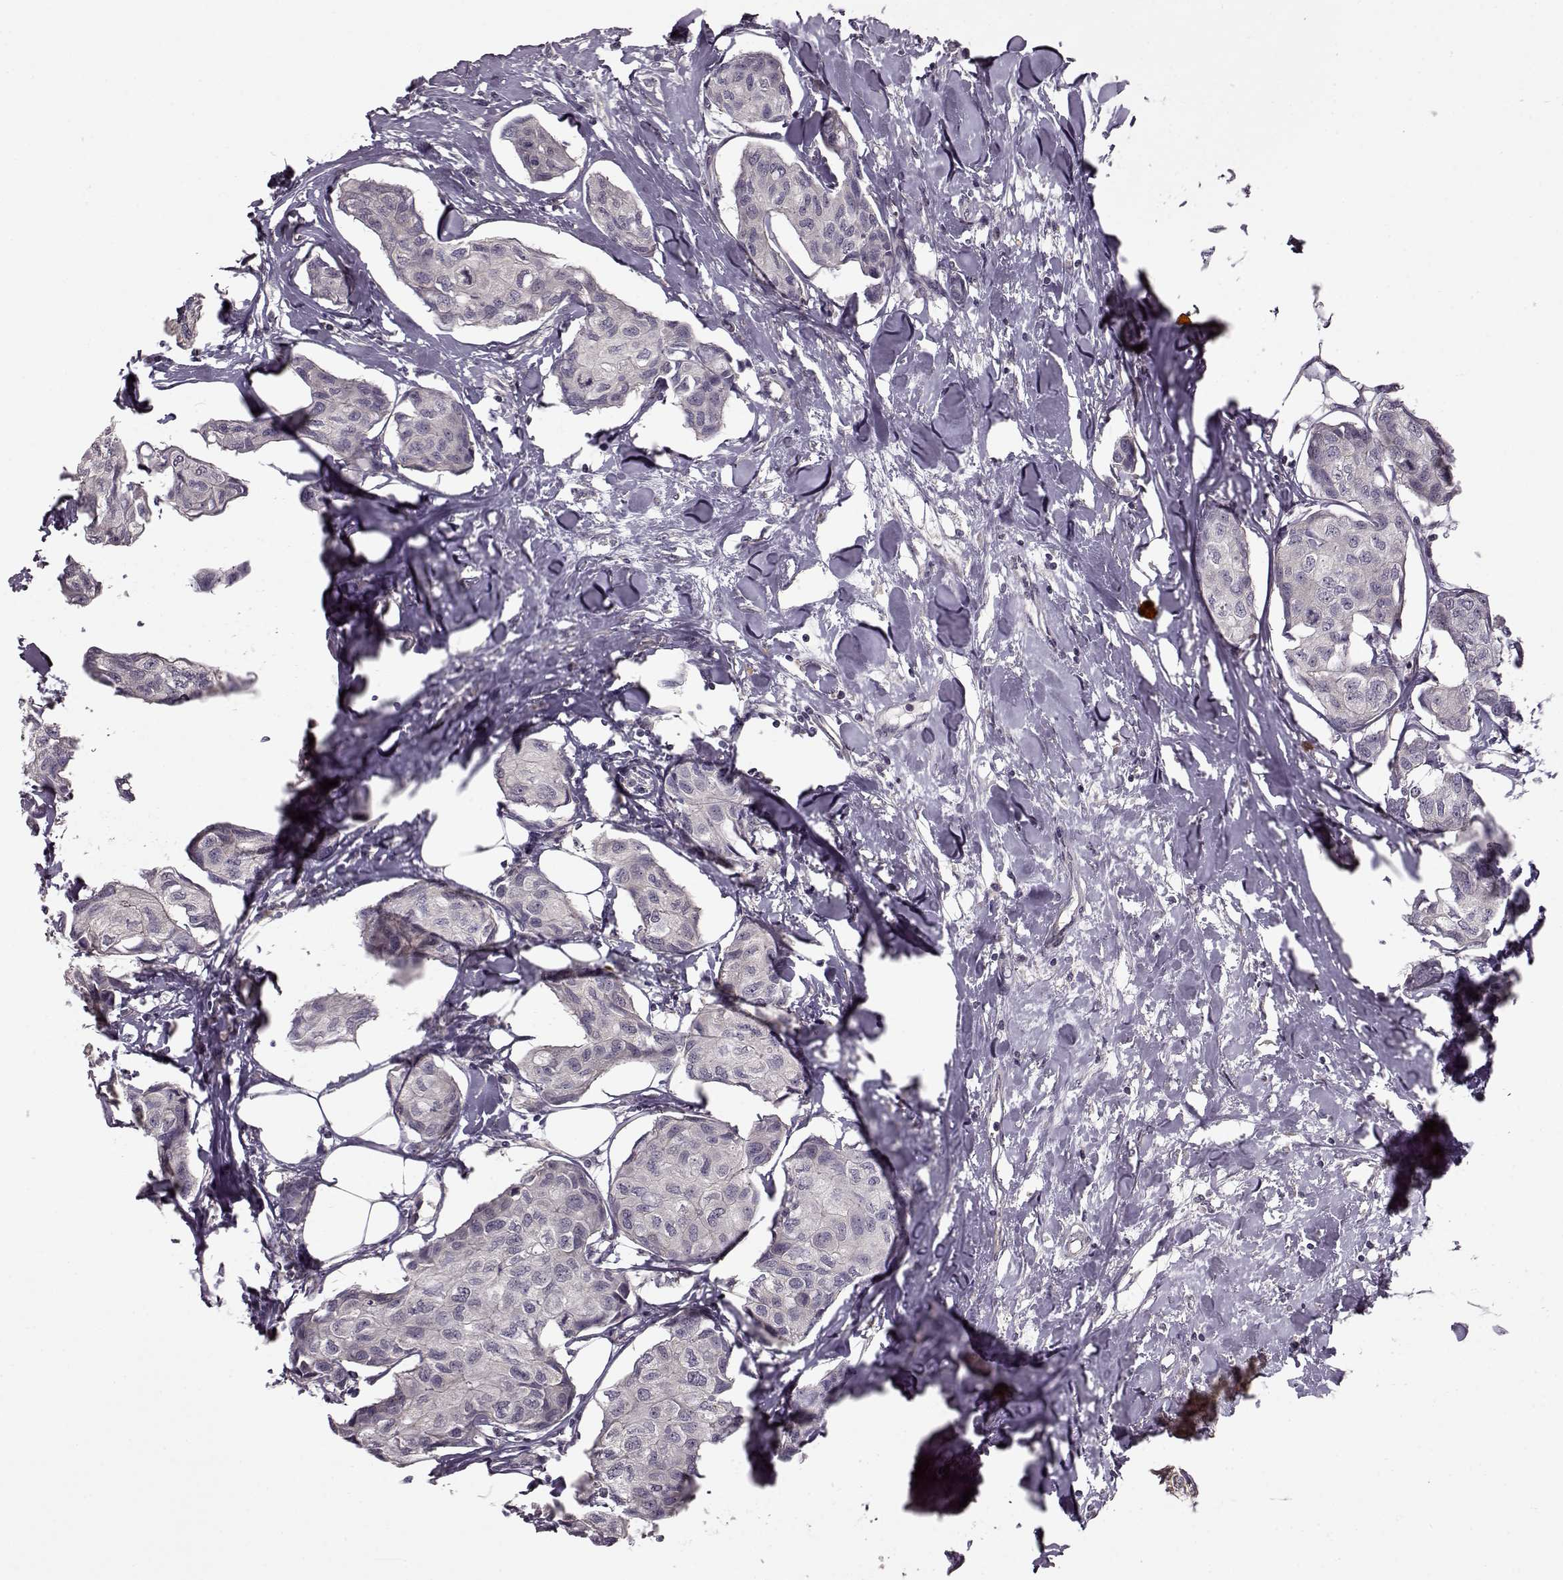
{"staining": {"intensity": "negative", "quantity": "none", "location": "none"}, "tissue": "breast cancer", "cell_type": "Tumor cells", "image_type": "cancer", "snomed": [{"axis": "morphology", "description": "Duct carcinoma"}, {"axis": "topography", "description": "Breast"}], "caption": "An image of breast cancer (invasive ductal carcinoma) stained for a protein demonstrates no brown staining in tumor cells. (Stains: DAB (3,3'-diaminobenzidine) immunohistochemistry with hematoxylin counter stain, Microscopy: brightfield microscopy at high magnification).", "gene": "SLAIN2", "patient": {"sex": "female", "age": 80}}